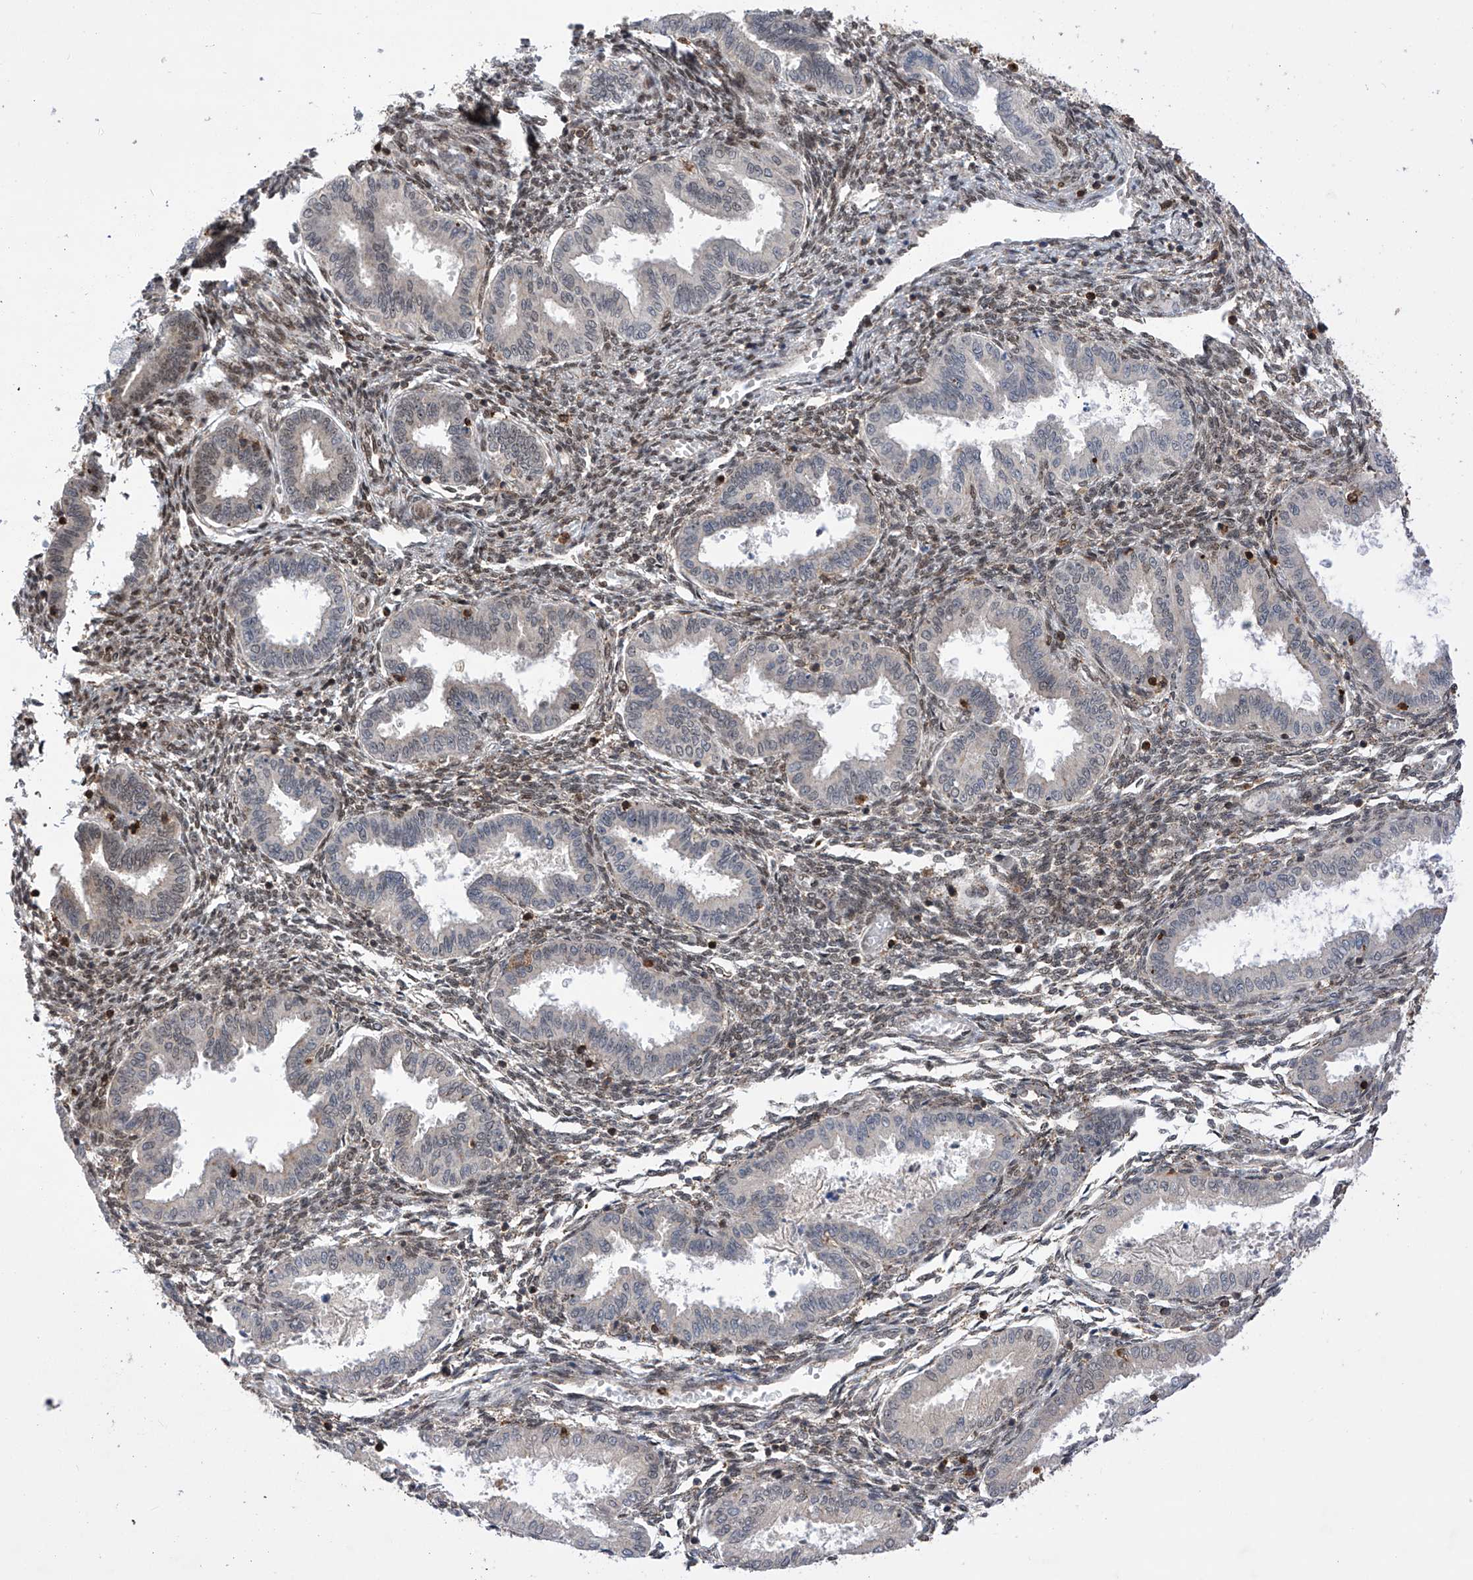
{"staining": {"intensity": "strong", "quantity": "<25%", "location": "nuclear"}, "tissue": "endometrium", "cell_type": "Cells in endometrial stroma", "image_type": "normal", "snomed": [{"axis": "morphology", "description": "Normal tissue, NOS"}, {"axis": "topography", "description": "Endometrium"}], "caption": "Immunohistochemistry (IHC) micrograph of normal endometrium: endometrium stained using IHC displays medium levels of strong protein expression localized specifically in the nuclear of cells in endometrial stroma, appearing as a nuclear brown color.", "gene": "ZNF280D", "patient": {"sex": "female", "age": 33}}